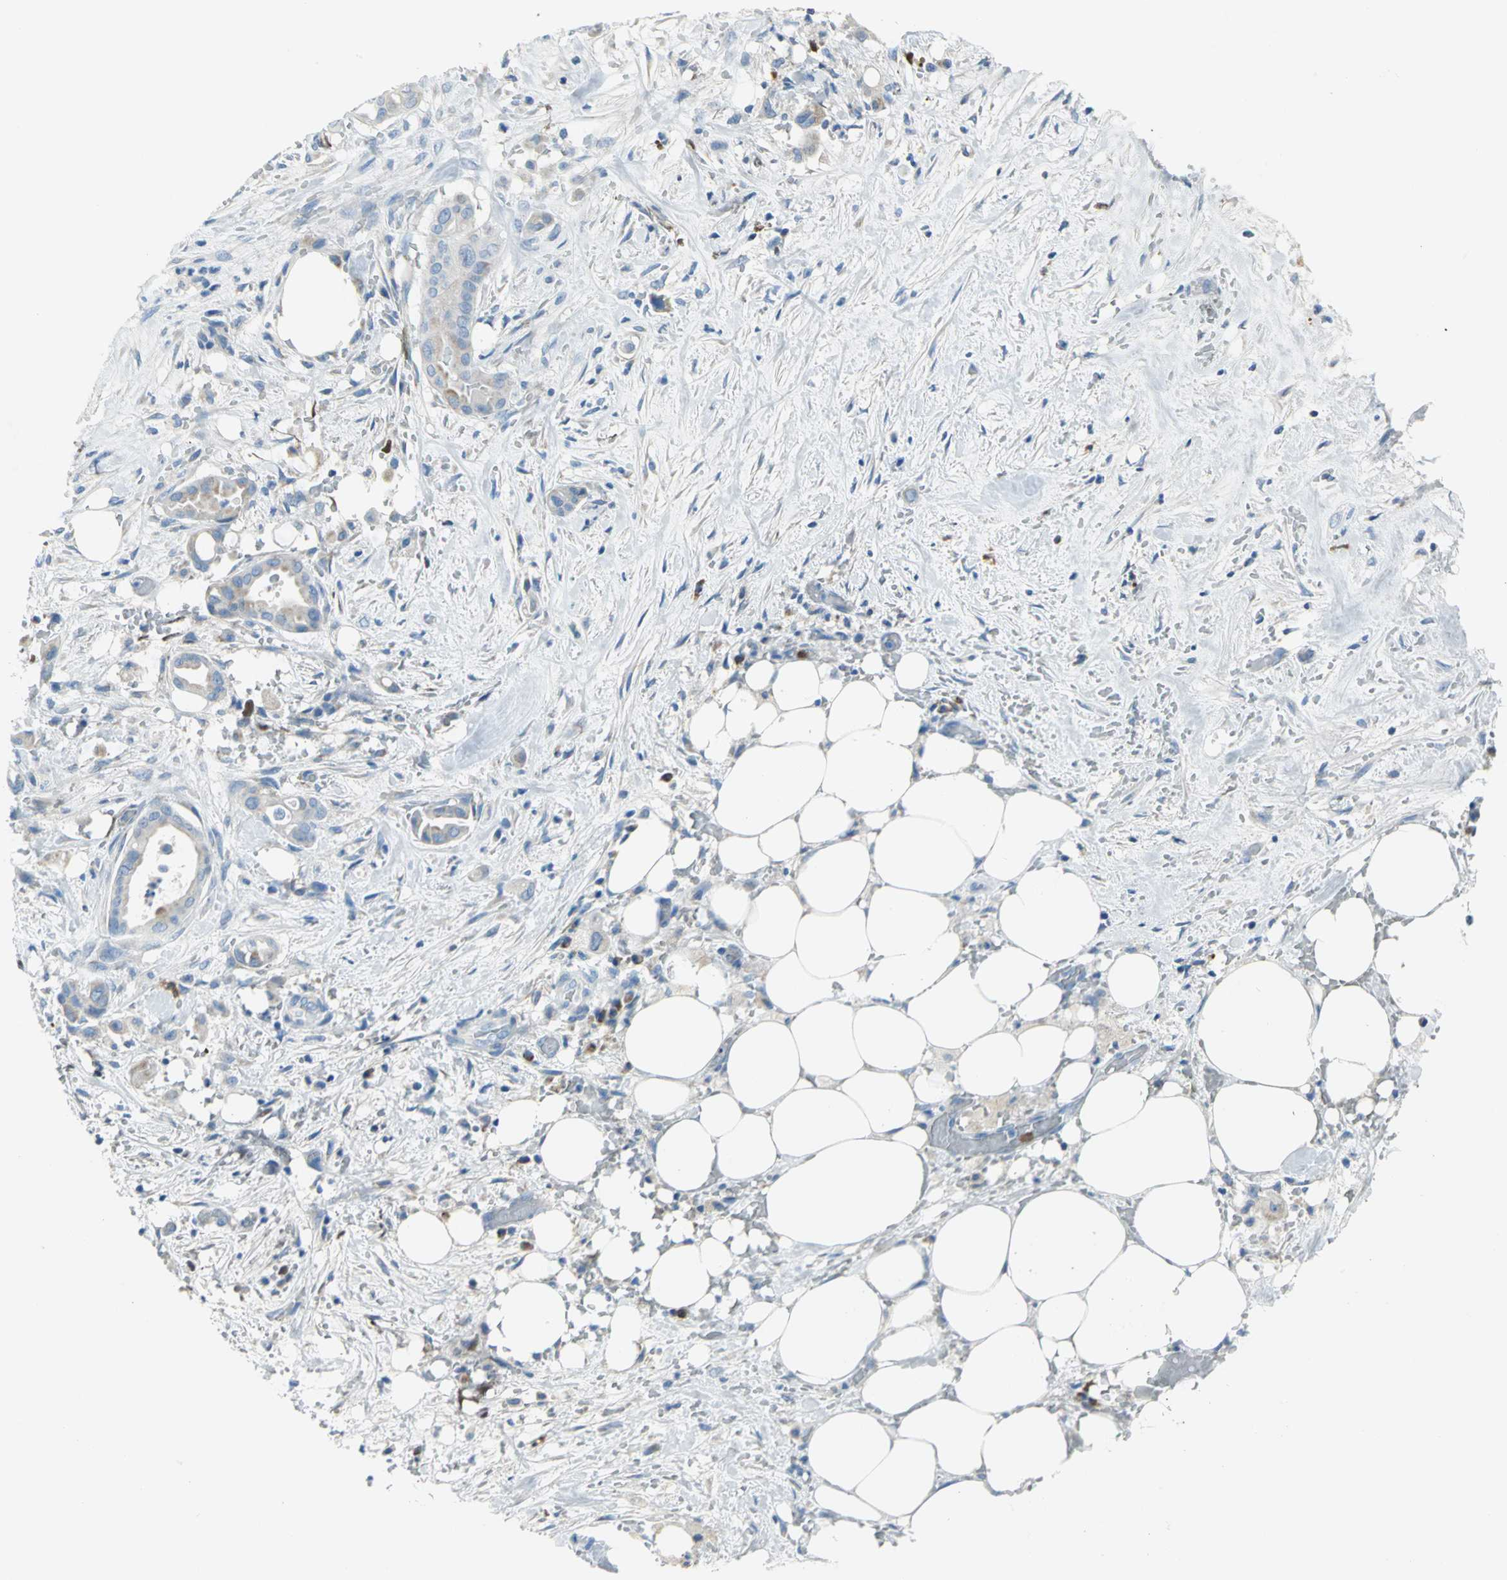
{"staining": {"intensity": "weak", "quantity": "25%-75%", "location": "cytoplasmic/membranous"}, "tissue": "liver cancer", "cell_type": "Tumor cells", "image_type": "cancer", "snomed": [{"axis": "morphology", "description": "Cholangiocarcinoma"}, {"axis": "topography", "description": "Liver"}], "caption": "An IHC photomicrograph of neoplastic tissue is shown. Protein staining in brown labels weak cytoplasmic/membranous positivity in cholangiocarcinoma (liver) within tumor cells. (Stains: DAB (3,3'-diaminobenzidine) in brown, nuclei in blue, Microscopy: brightfield microscopy at high magnification).", "gene": "ALOX15", "patient": {"sex": "female", "age": 68}}